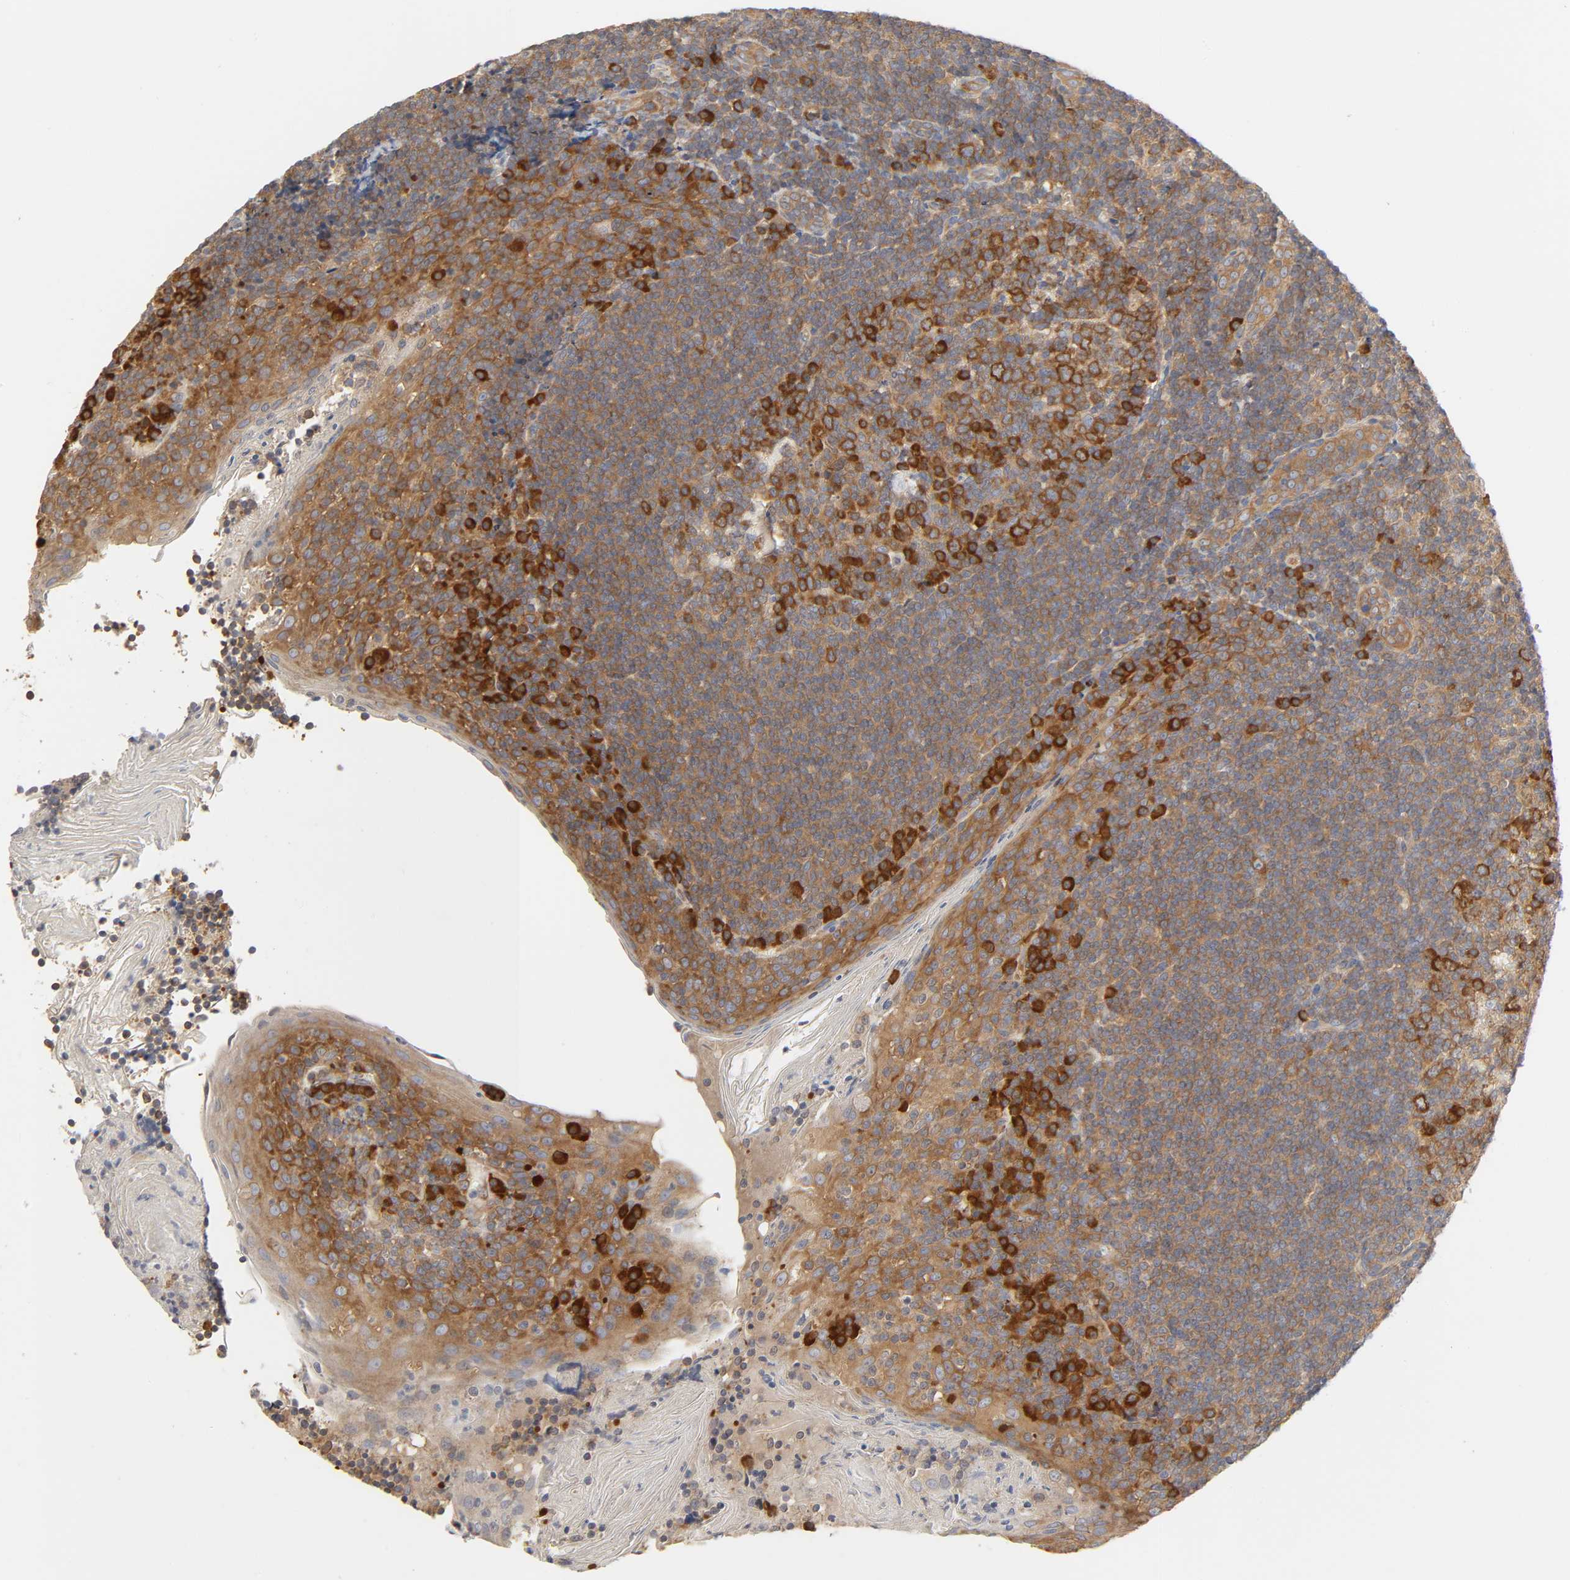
{"staining": {"intensity": "strong", "quantity": ">75%", "location": "cytoplasmic/membranous"}, "tissue": "tonsil", "cell_type": "Germinal center cells", "image_type": "normal", "snomed": [{"axis": "morphology", "description": "Normal tissue, NOS"}, {"axis": "topography", "description": "Tonsil"}], "caption": "This is an image of immunohistochemistry staining of normal tonsil, which shows strong staining in the cytoplasmic/membranous of germinal center cells.", "gene": "IQCJ", "patient": {"sex": "male", "age": 31}}